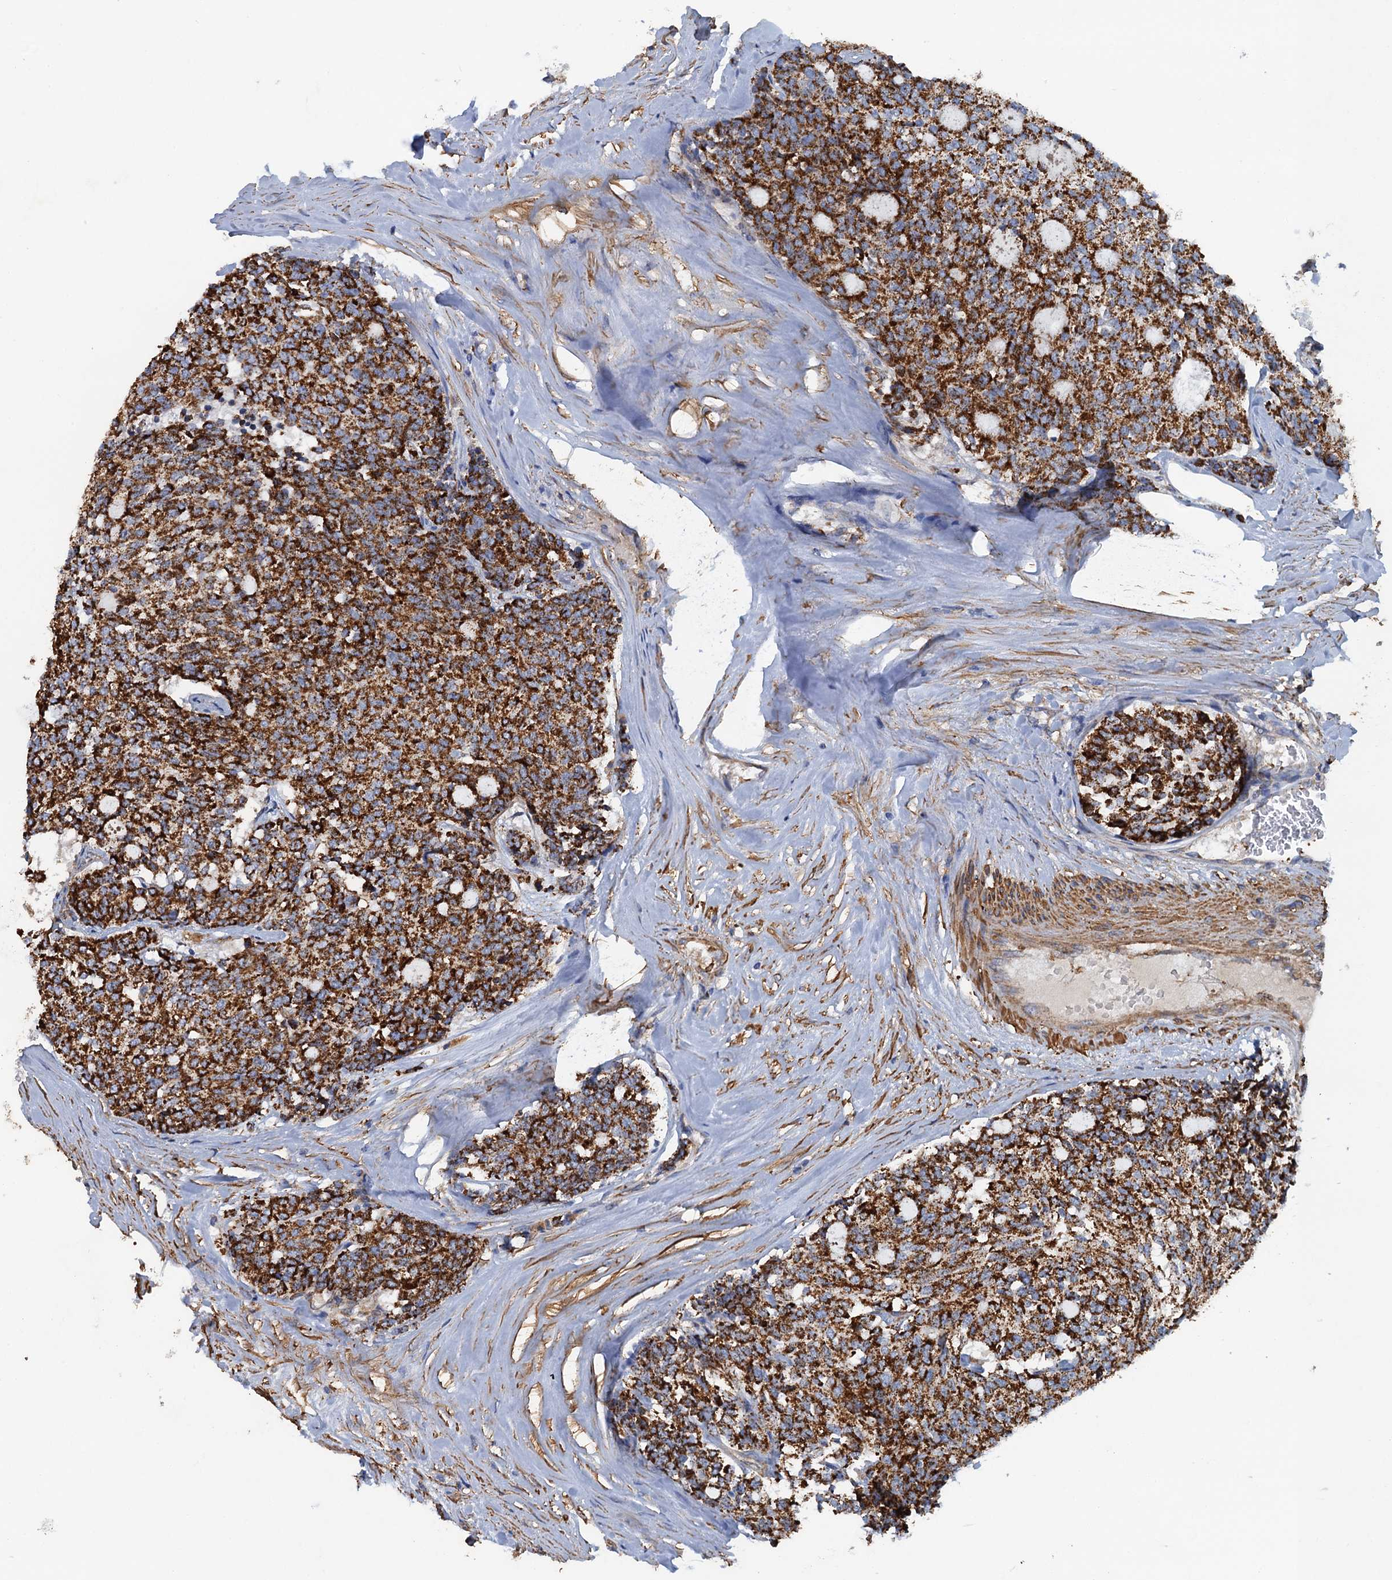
{"staining": {"intensity": "strong", "quantity": ">75%", "location": "cytoplasmic/membranous"}, "tissue": "carcinoid", "cell_type": "Tumor cells", "image_type": "cancer", "snomed": [{"axis": "morphology", "description": "Carcinoid, malignant, NOS"}, {"axis": "topography", "description": "Pancreas"}], "caption": "Malignant carcinoid stained with a brown dye shows strong cytoplasmic/membranous positive expression in approximately >75% of tumor cells.", "gene": "GCSH", "patient": {"sex": "female", "age": 54}}